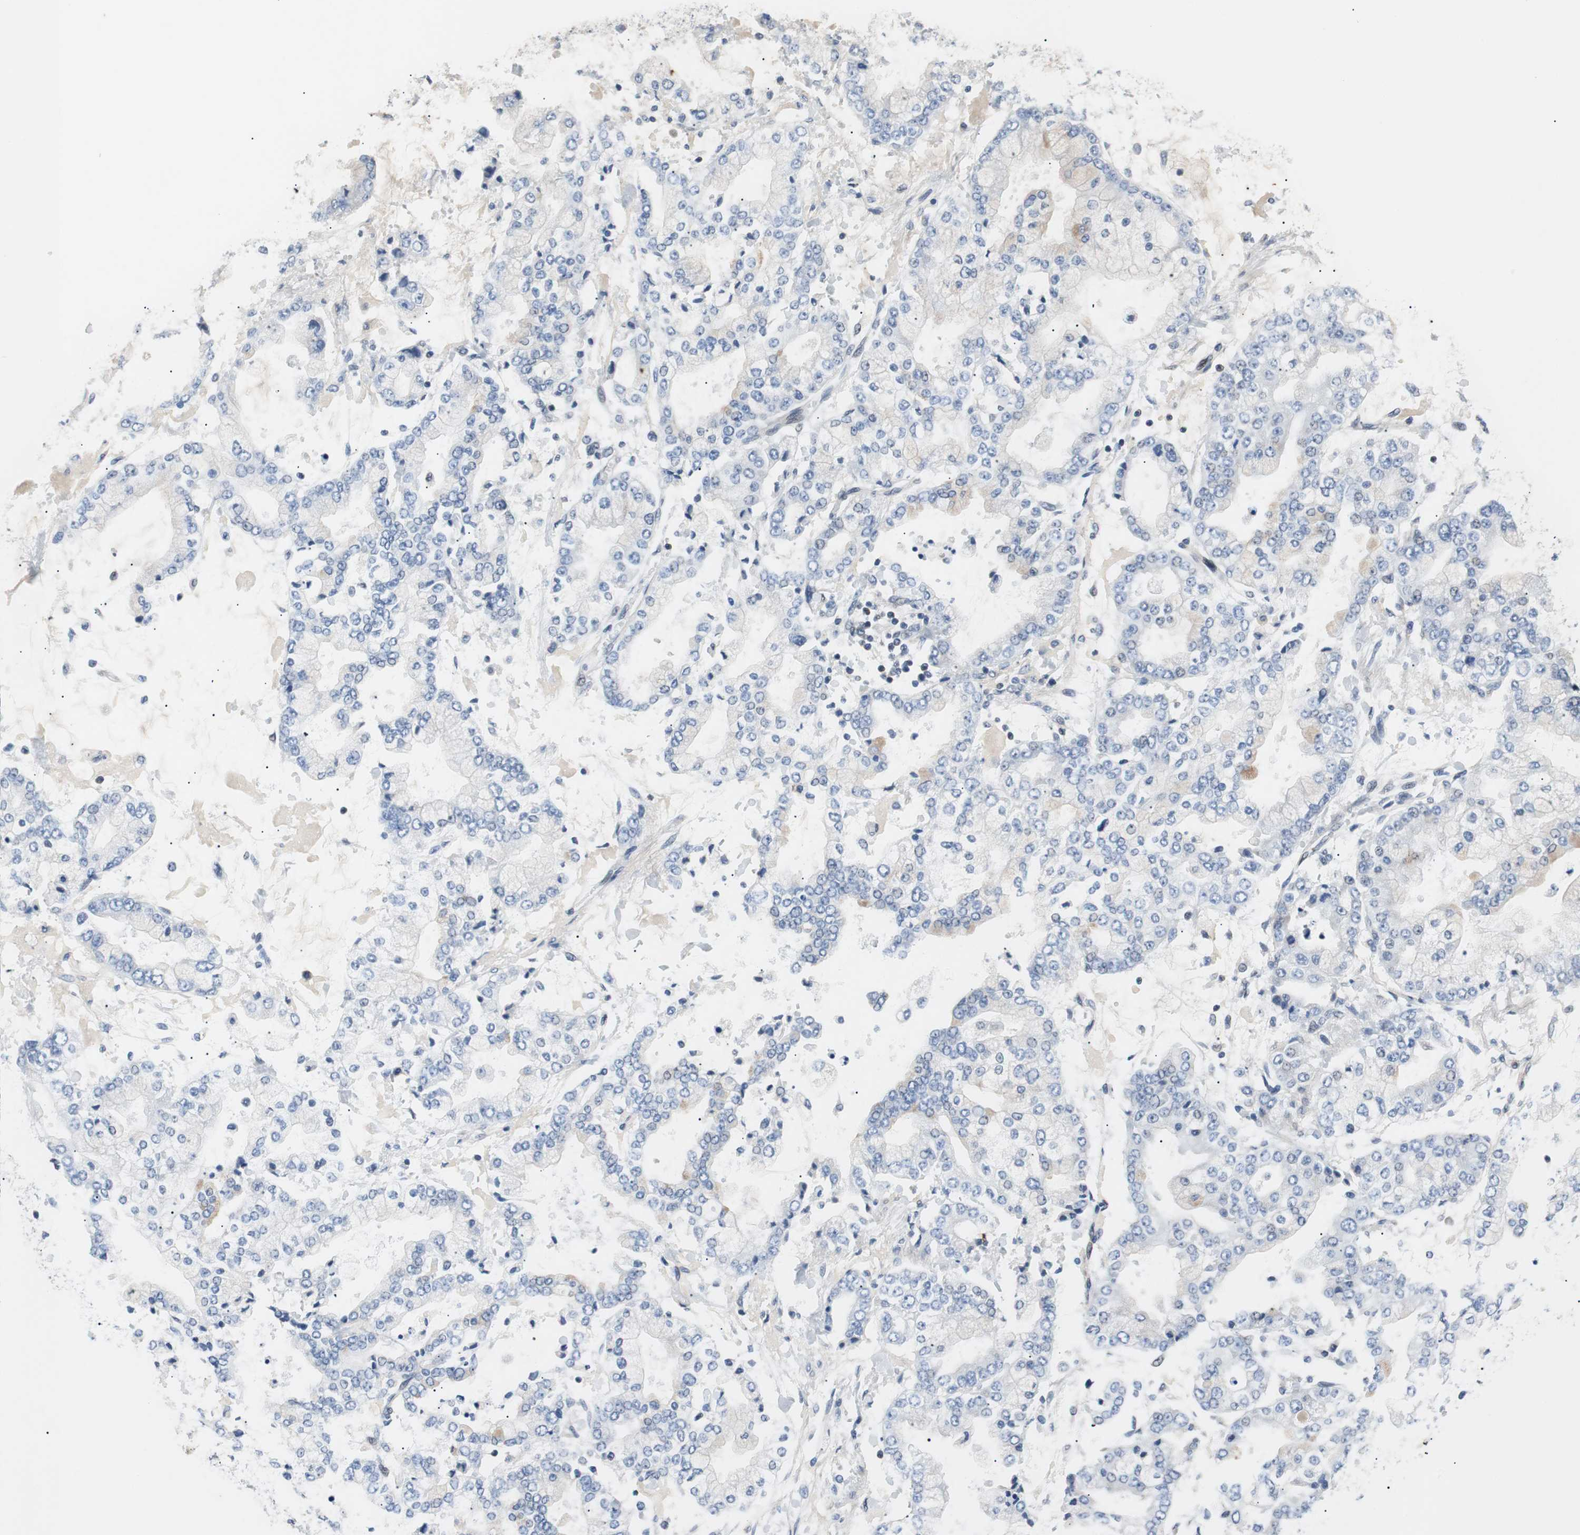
{"staining": {"intensity": "negative", "quantity": "none", "location": "none"}, "tissue": "stomach cancer", "cell_type": "Tumor cells", "image_type": "cancer", "snomed": [{"axis": "morphology", "description": "Adenocarcinoma, NOS"}, {"axis": "topography", "description": "Stomach"}], "caption": "Tumor cells show no significant expression in stomach adenocarcinoma.", "gene": "MAP2K4", "patient": {"sex": "male", "age": 76}}